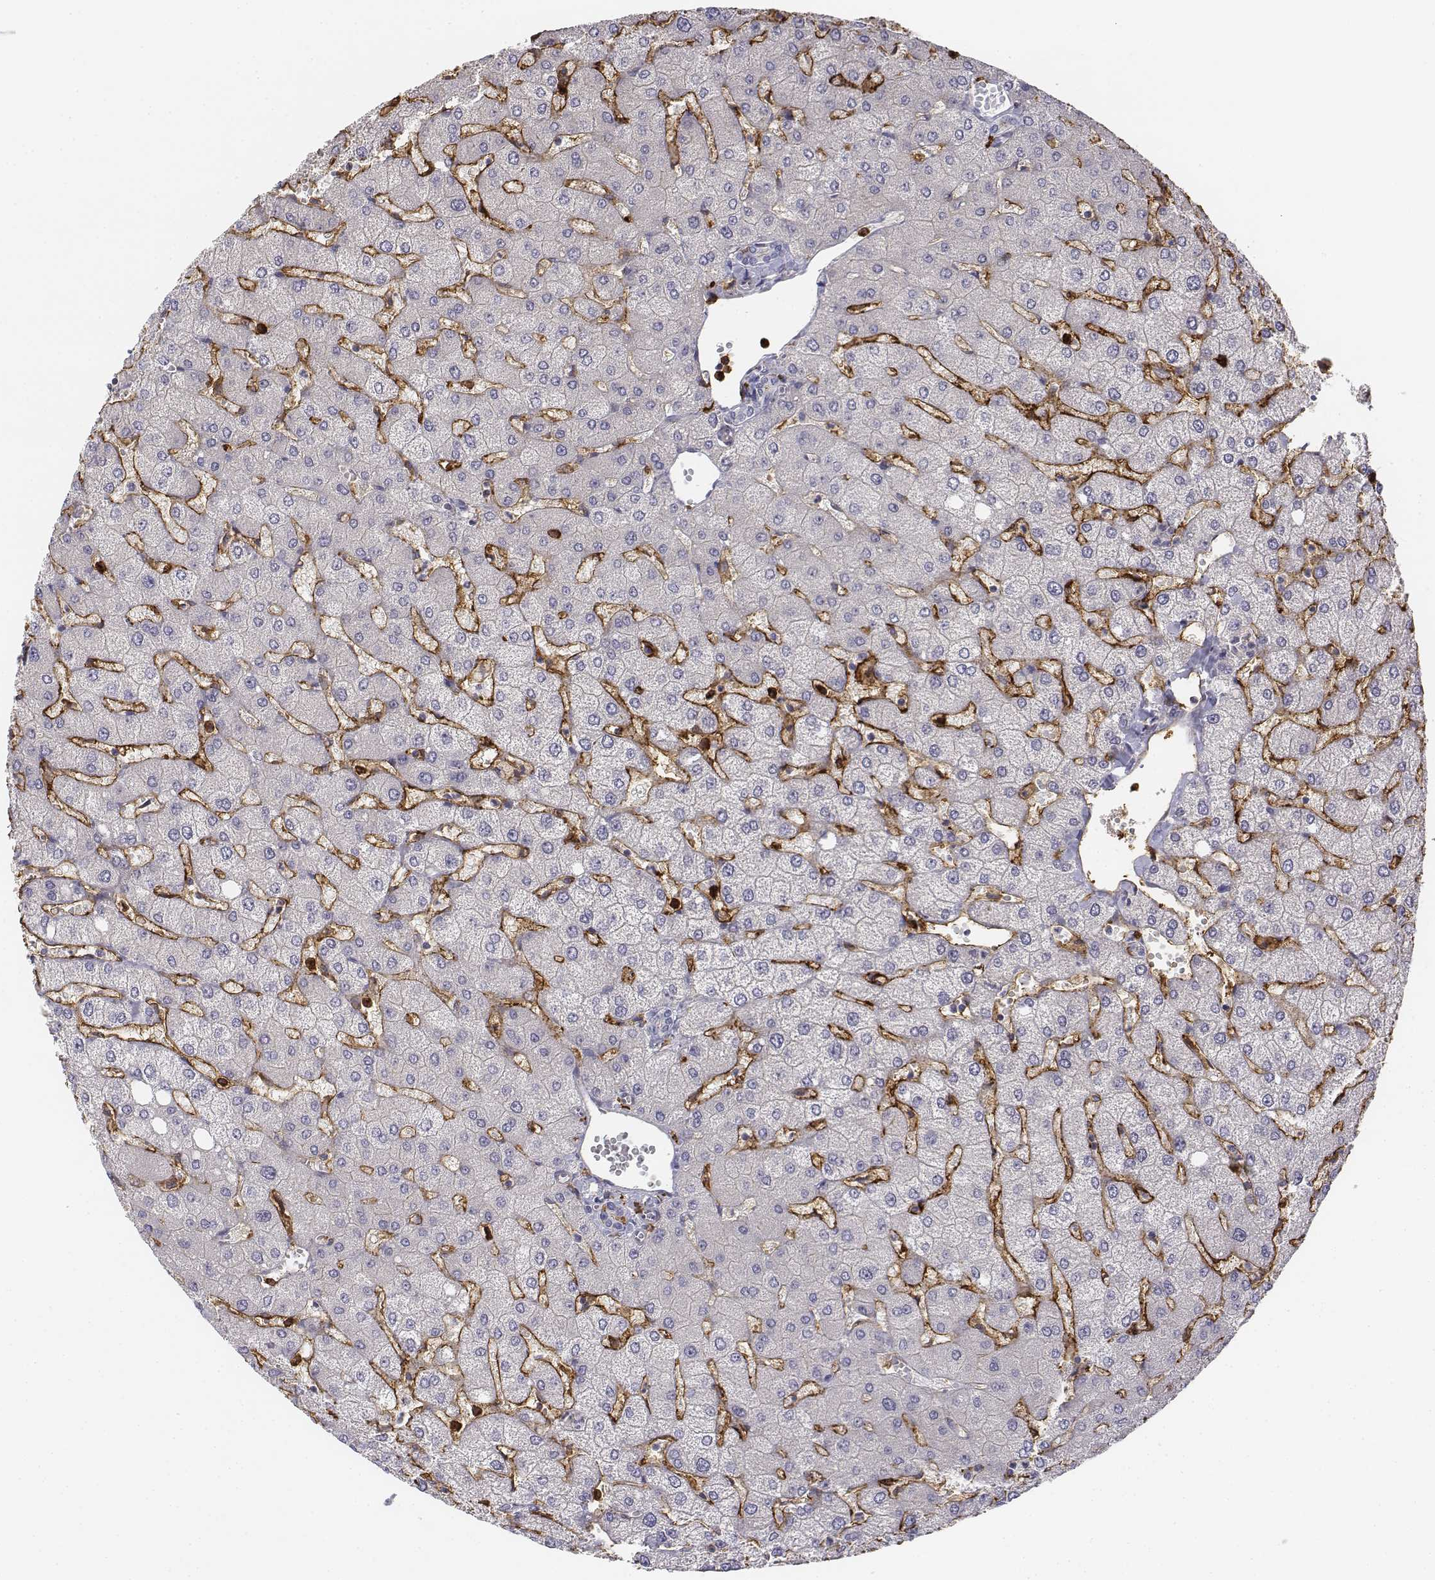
{"staining": {"intensity": "negative", "quantity": "none", "location": "none"}, "tissue": "liver", "cell_type": "Cholangiocytes", "image_type": "normal", "snomed": [{"axis": "morphology", "description": "Normal tissue, NOS"}, {"axis": "topography", "description": "Liver"}], "caption": "The histopathology image demonstrates no staining of cholangiocytes in unremarkable liver. (DAB (3,3'-diaminobenzidine) immunohistochemistry (IHC), high magnification).", "gene": "CD14", "patient": {"sex": "female", "age": 54}}